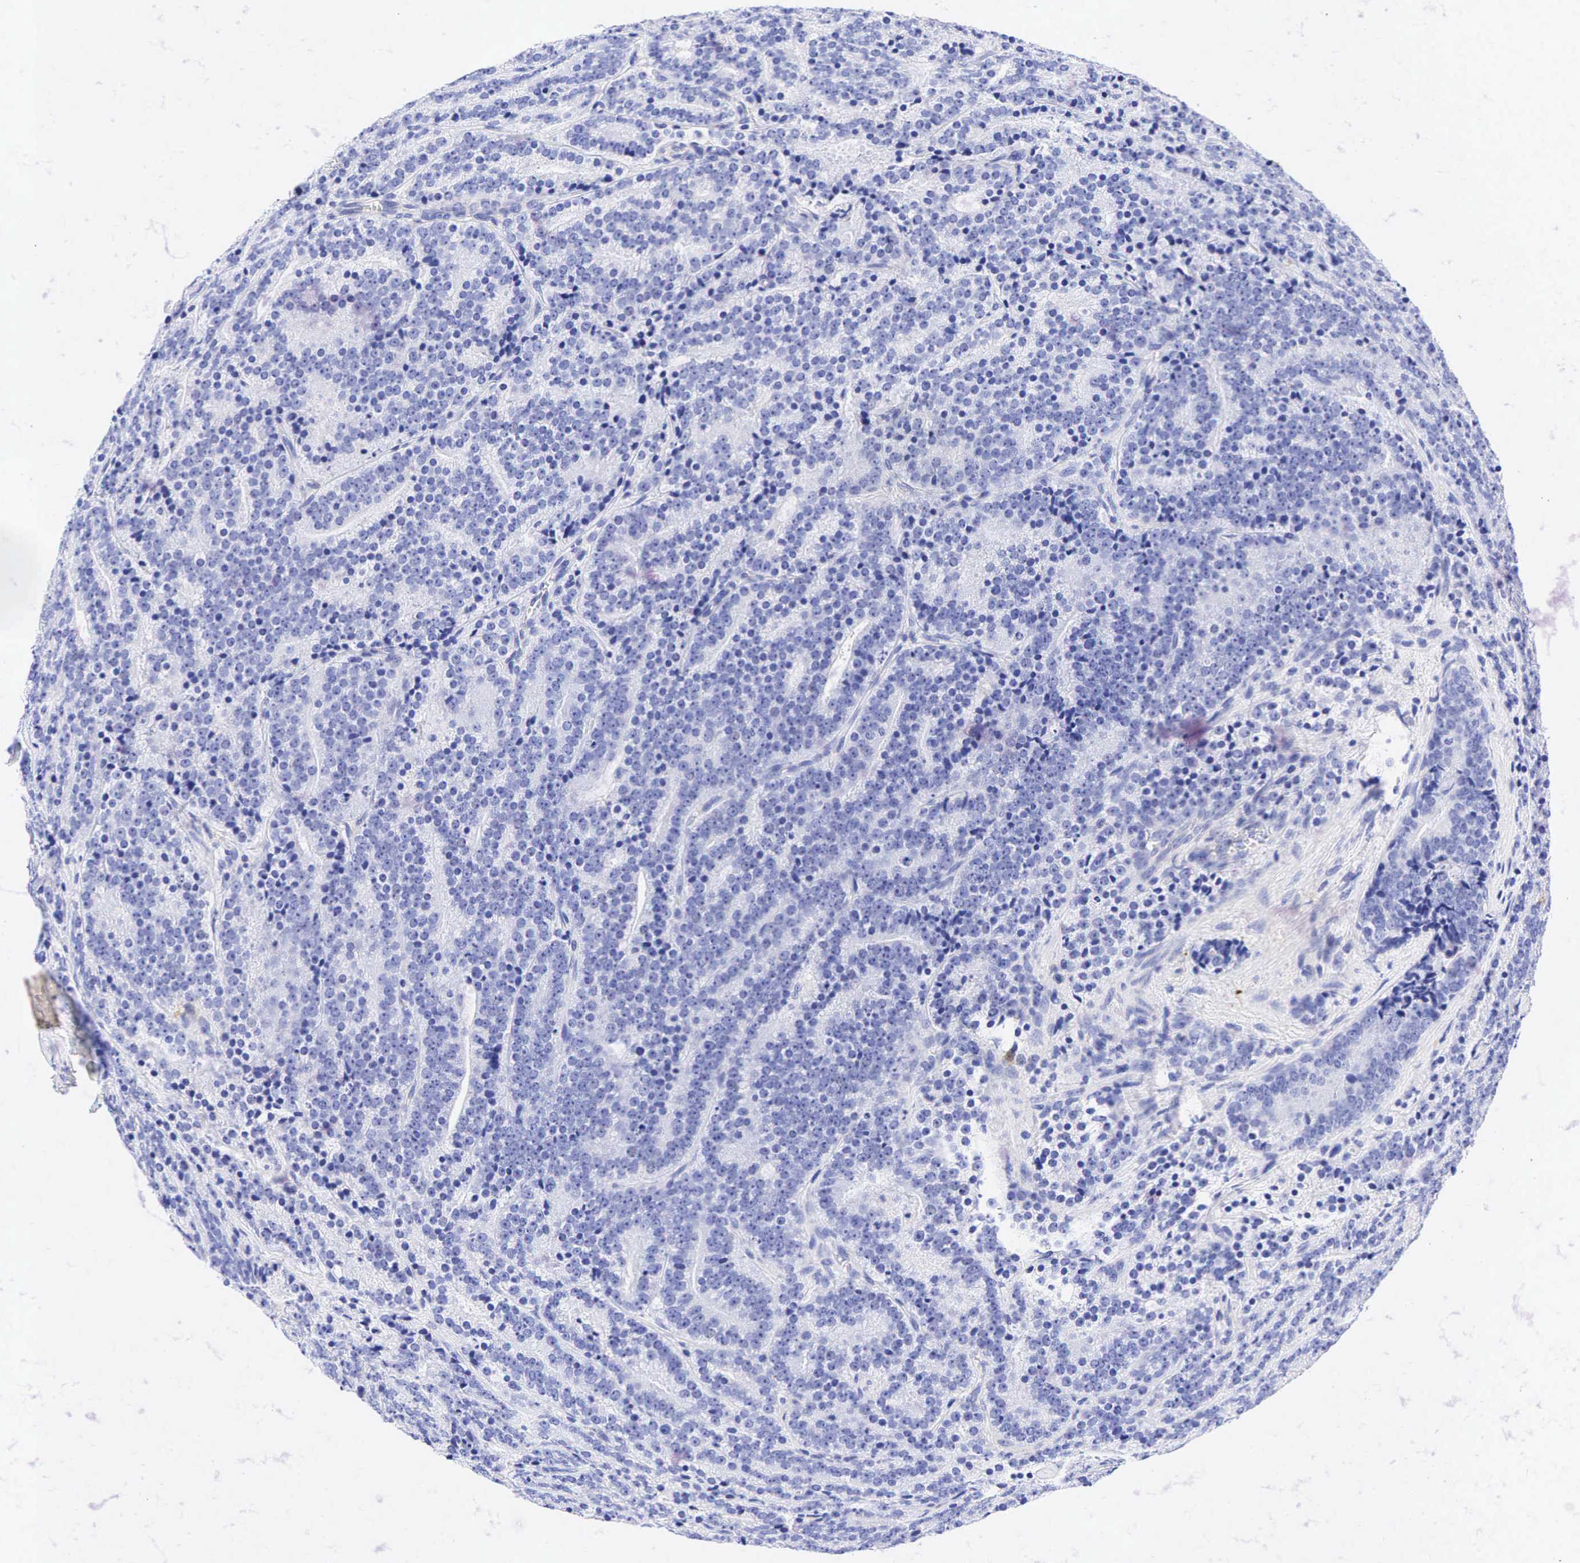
{"staining": {"intensity": "negative", "quantity": "none", "location": "none"}, "tissue": "prostate cancer", "cell_type": "Tumor cells", "image_type": "cancer", "snomed": [{"axis": "morphology", "description": "Adenocarcinoma, Medium grade"}, {"axis": "topography", "description": "Prostate"}], "caption": "Immunohistochemical staining of human prostate cancer demonstrates no significant staining in tumor cells. (Immunohistochemistry (ihc), brightfield microscopy, high magnification).", "gene": "TNFRSF8", "patient": {"sex": "male", "age": 65}}